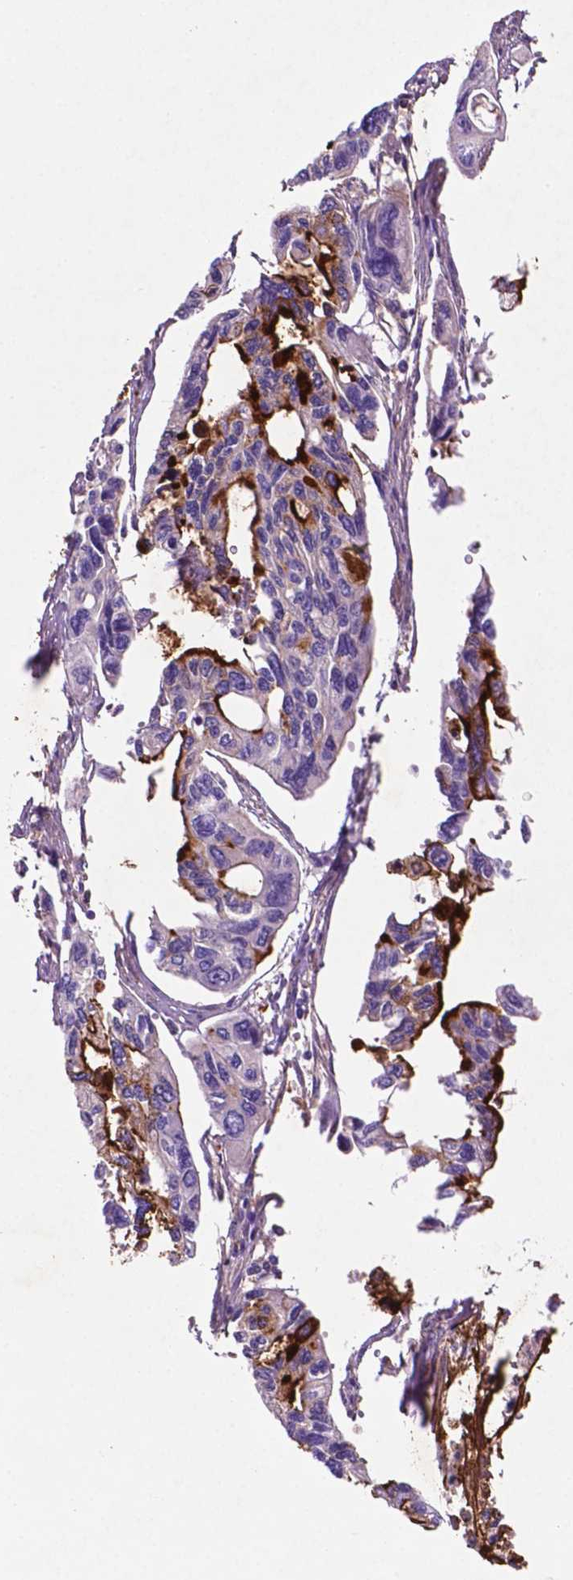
{"staining": {"intensity": "strong", "quantity": "<25%", "location": "cytoplasmic/membranous"}, "tissue": "pancreatic cancer", "cell_type": "Tumor cells", "image_type": "cancer", "snomed": [{"axis": "morphology", "description": "Adenocarcinoma, NOS"}, {"axis": "topography", "description": "Pancreas"}], "caption": "Protein expression analysis of pancreatic adenocarcinoma demonstrates strong cytoplasmic/membranous staining in about <25% of tumor cells.", "gene": "GDPD5", "patient": {"sex": "female", "age": 76}}